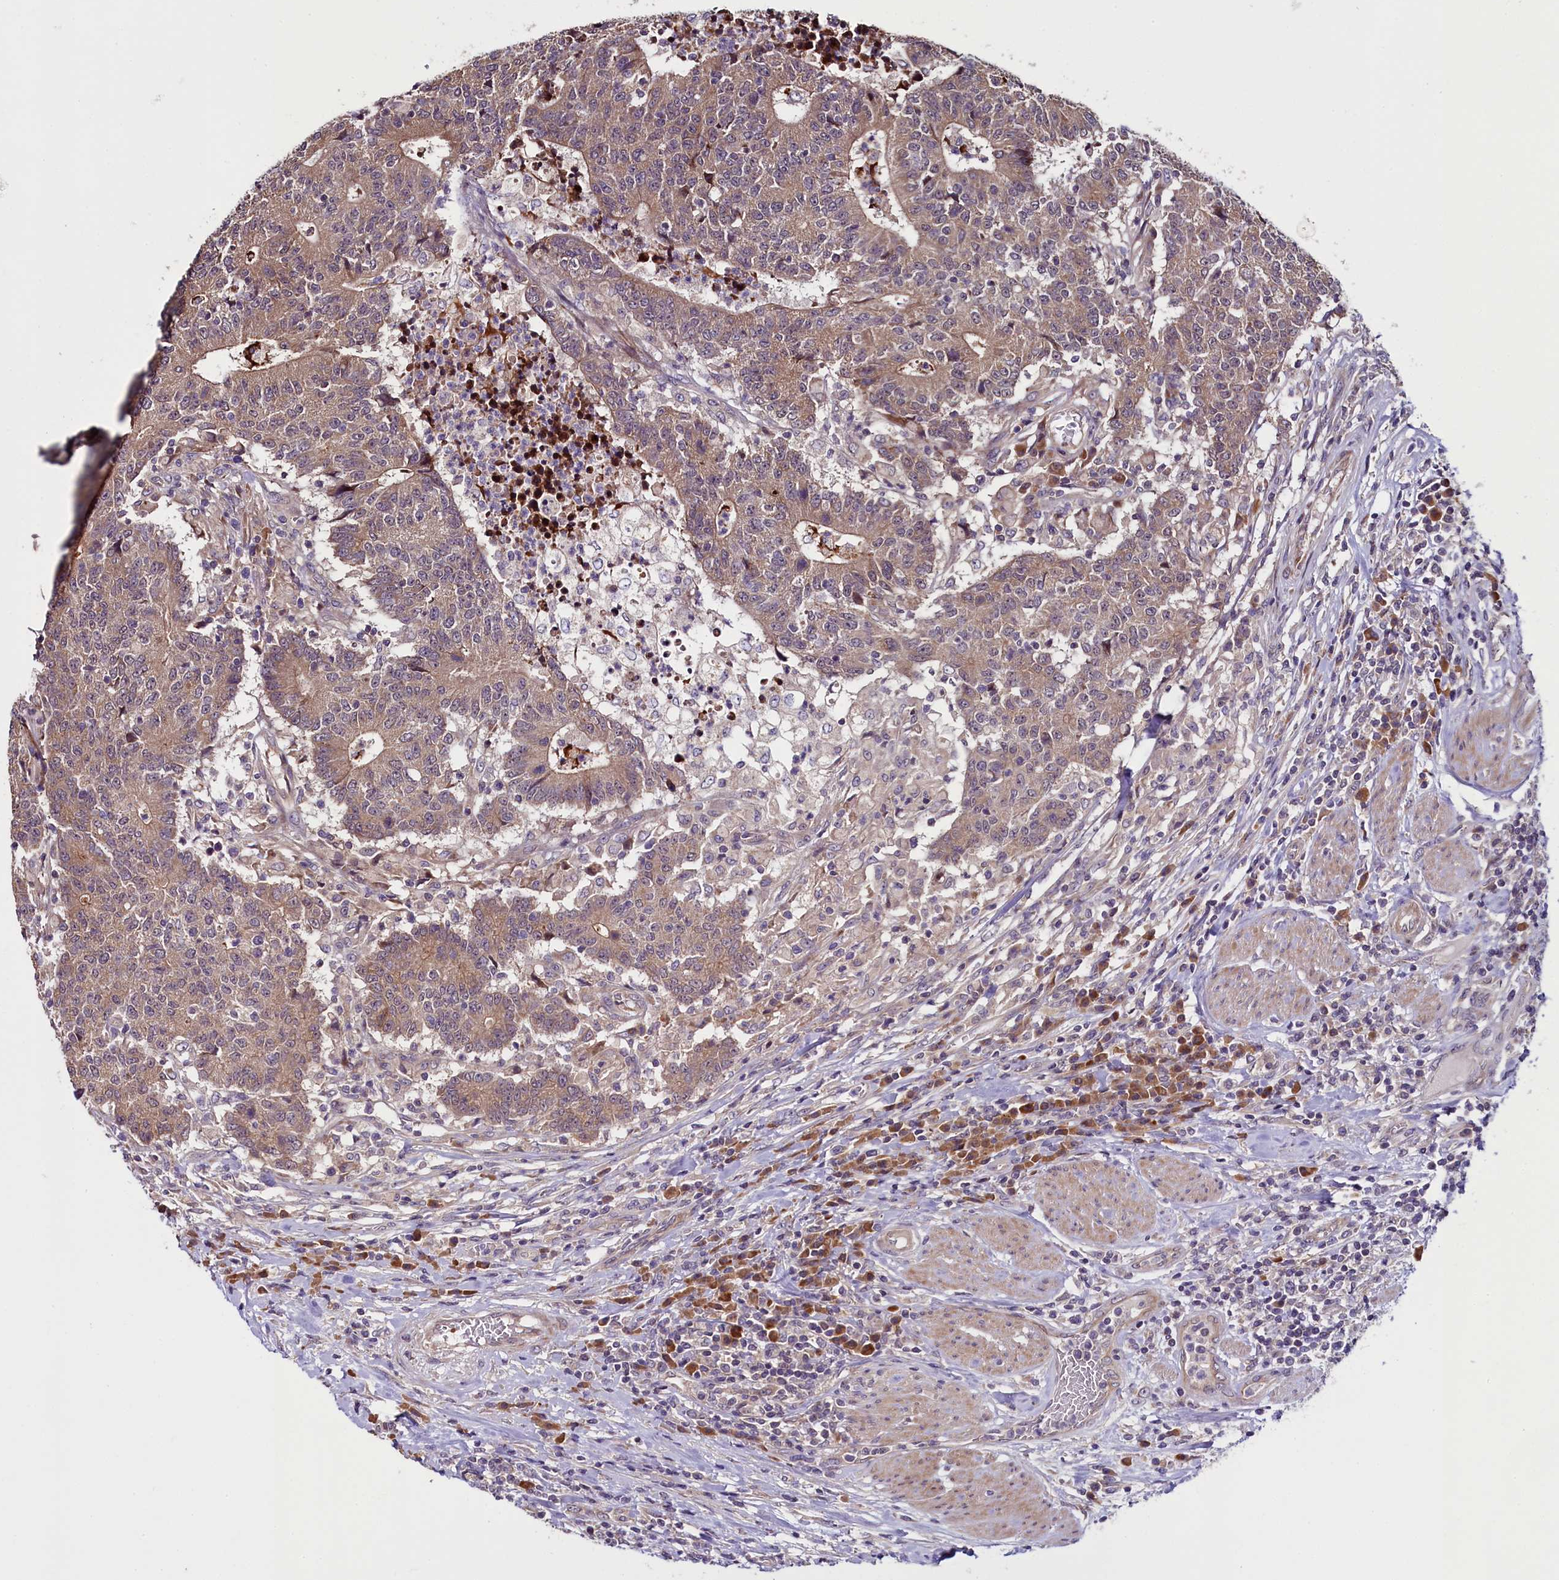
{"staining": {"intensity": "weak", "quantity": ">75%", "location": "cytoplasmic/membranous"}, "tissue": "colorectal cancer", "cell_type": "Tumor cells", "image_type": "cancer", "snomed": [{"axis": "morphology", "description": "Adenocarcinoma, NOS"}, {"axis": "topography", "description": "Colon"}], "caption": "Protein staining of colorectal cancer (adenocarcinoma) tissue exhibits weak cytoplasmic/membranous expression in approximately >75% of tumor cells.", "gene": "RPUSD2", "patient": {"sex": "female", "age": 75}}